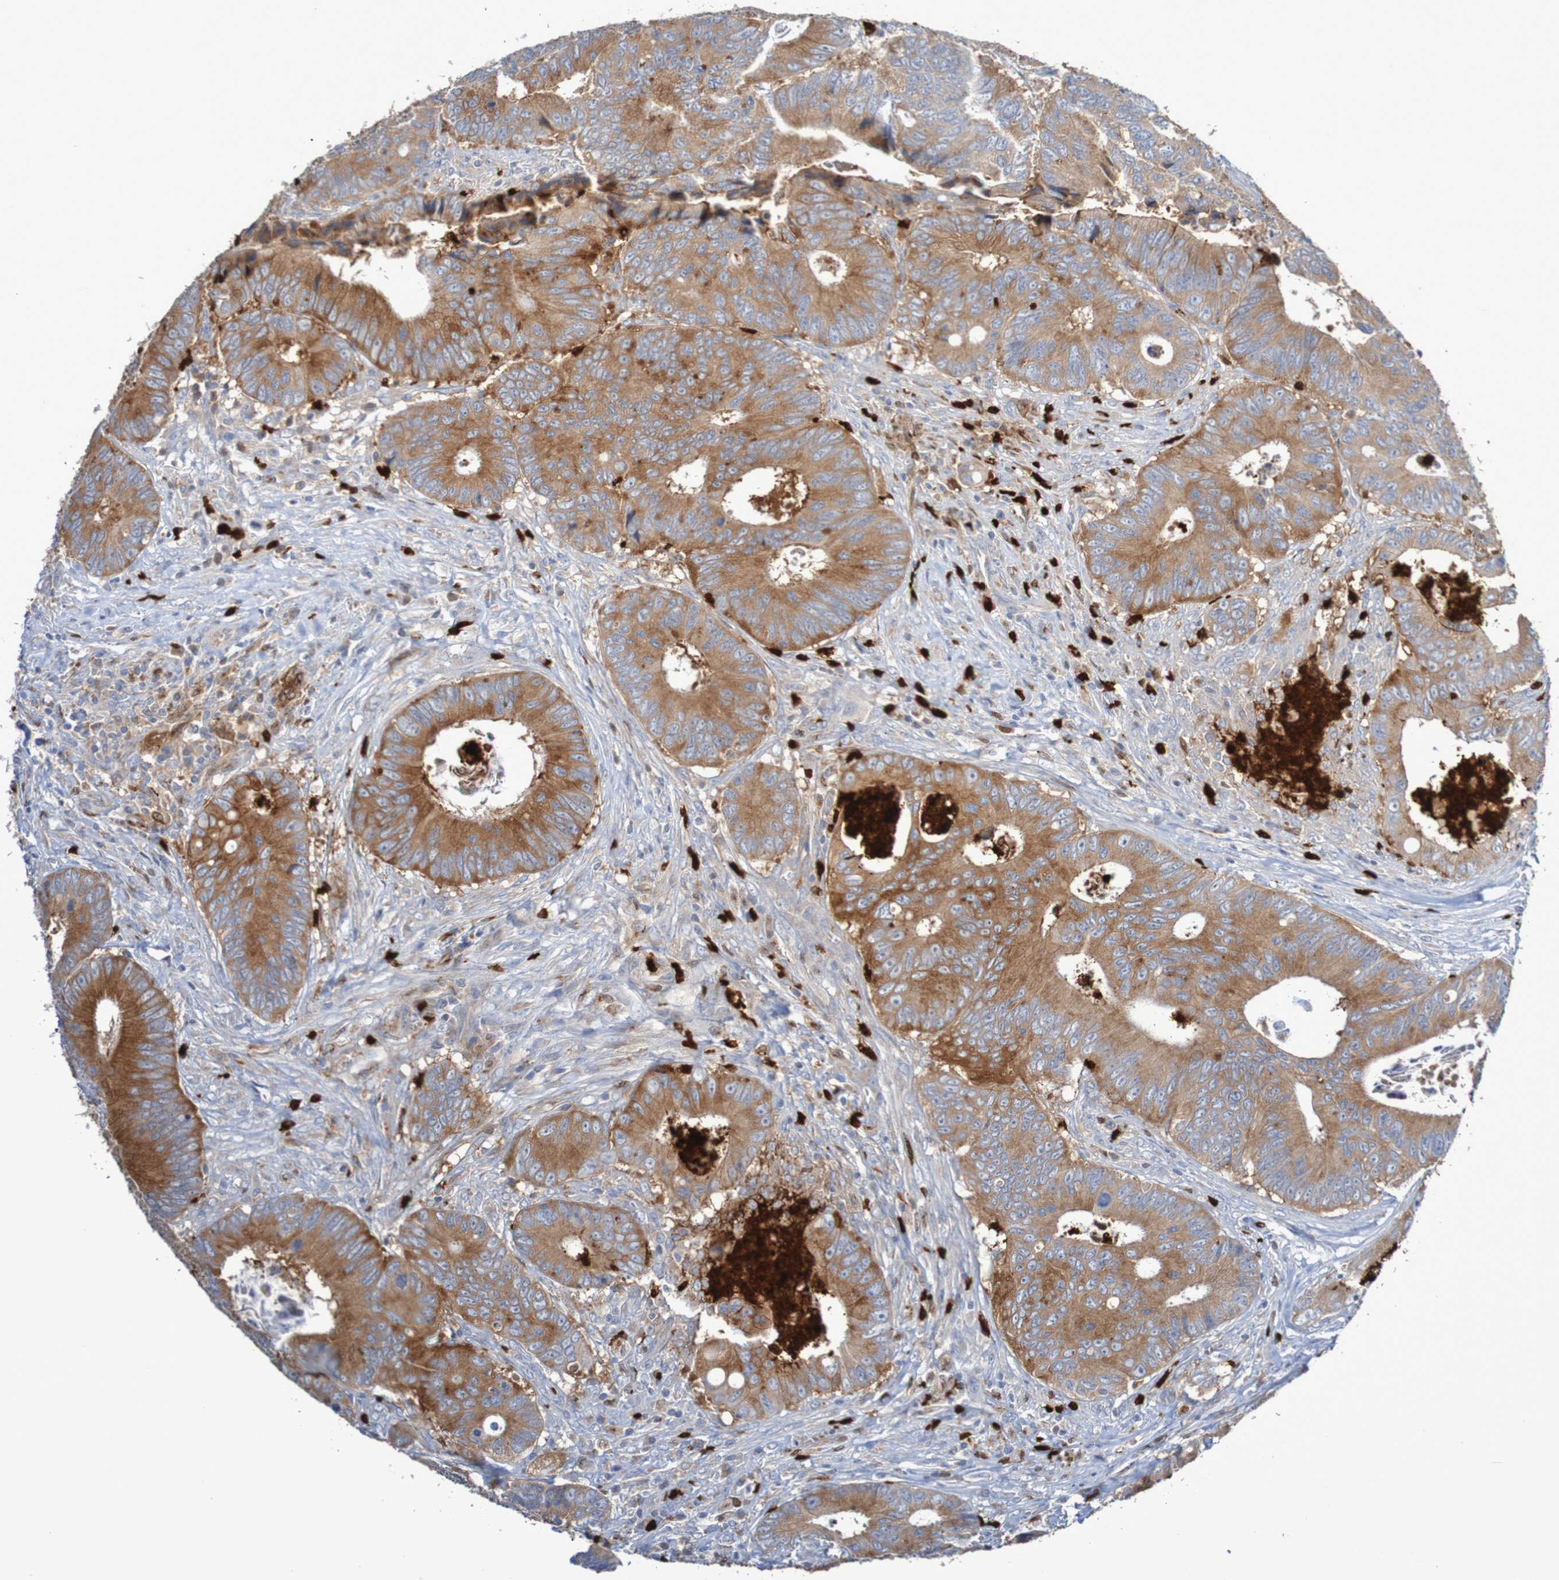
{"staining": {"intensity": "moderate", "quantity": ">75%", "location": "cytoplasmic/membranous"}, "tissue": "colorectal cancer", "cell_type": "Tumor cells", "image_type": "cancer", "snomed": [{"axis": "morphology", "description": "Inflammation, NOS"}, {"axis": "morphology", "description": "Adenocarcinoma, NOS"}, {"axis": "topography", "description": "Colon"}], "caption": "Human adenocarcinoma (colorectal) stained for a protein (brown) displays moderate cytoplasmic/membranous positive staining in about >75% of tumor cells.", "gene": "PARP4", "patient": {"sex": "male", "age": 72}}